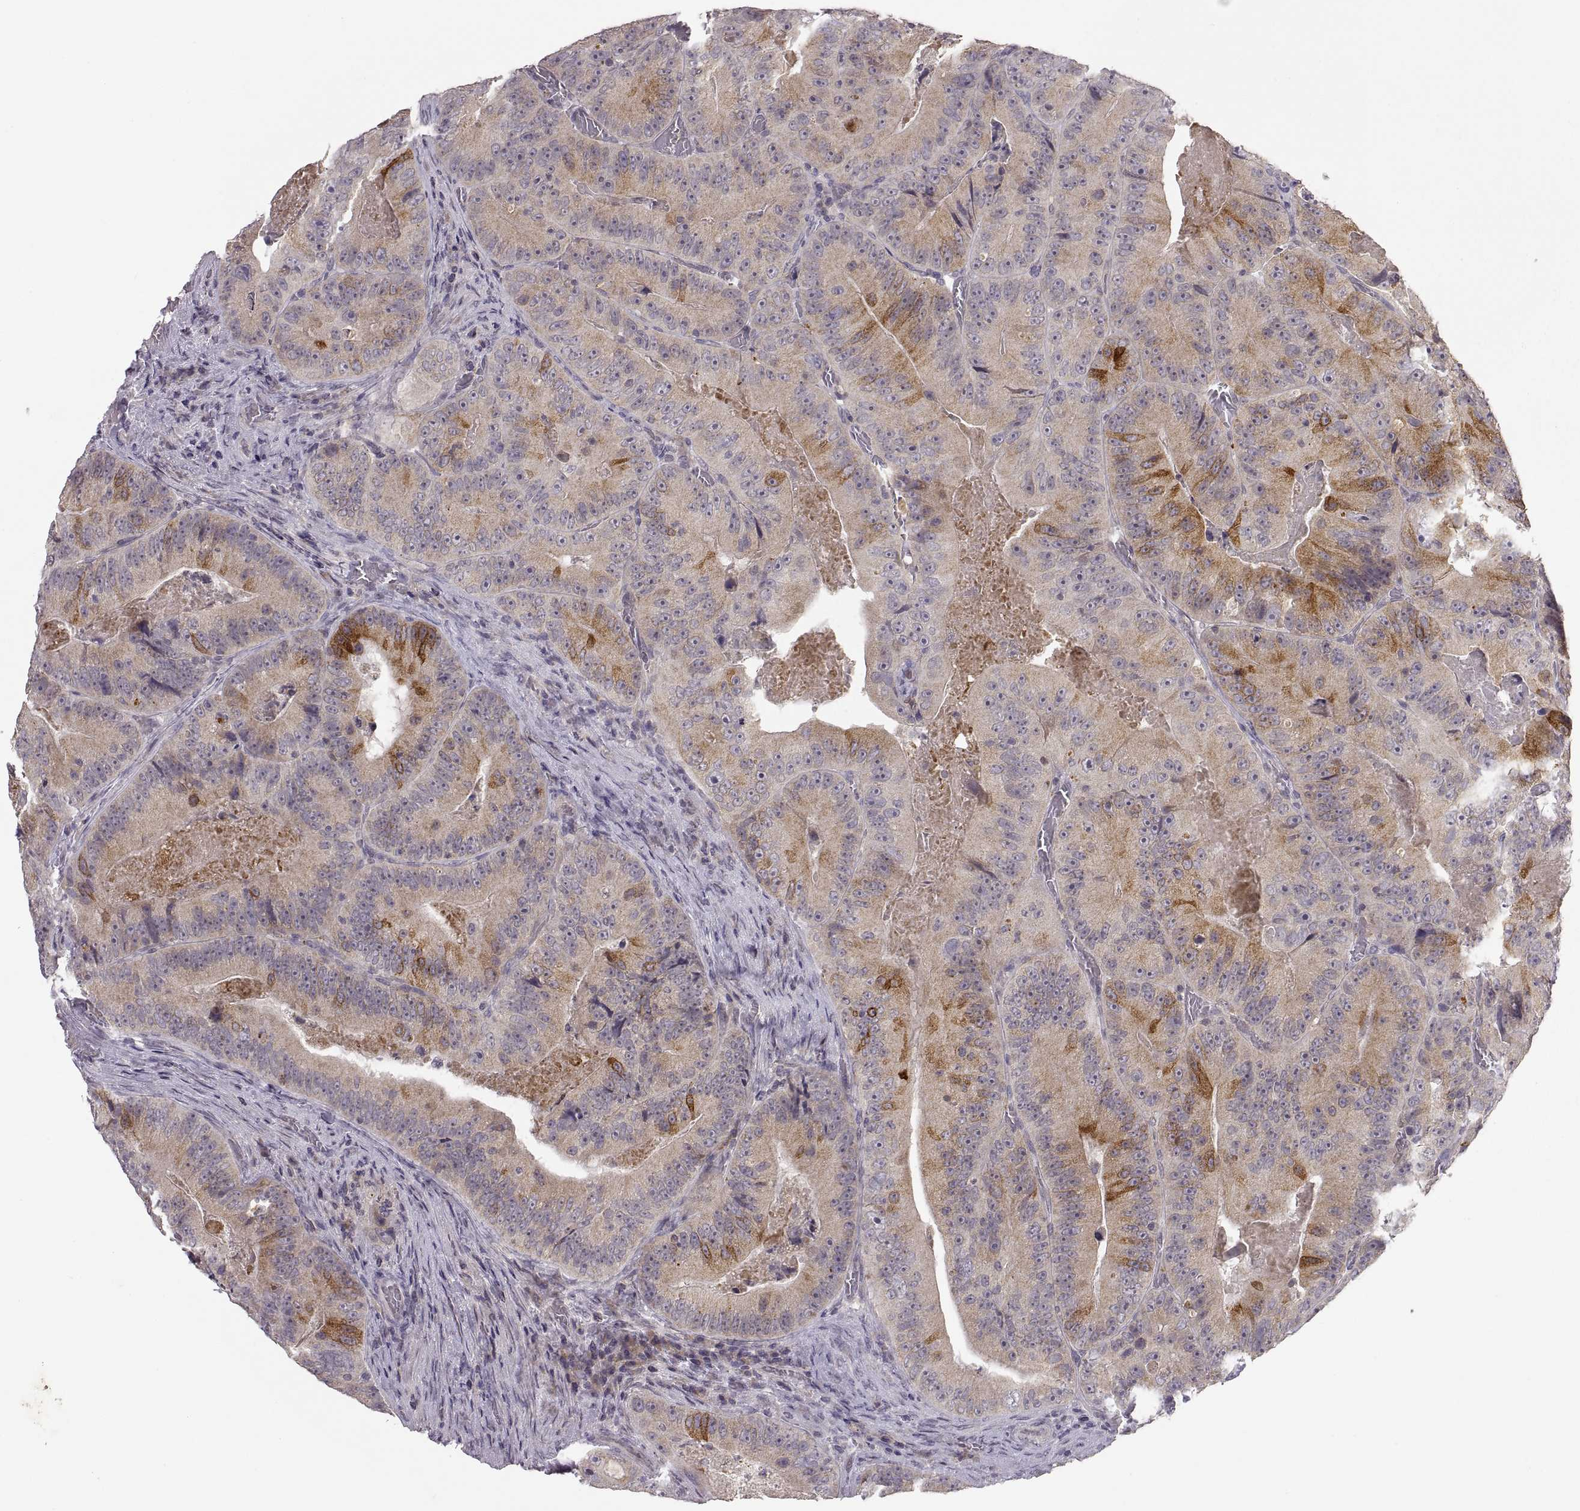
{"staining": {"intensity": "strong", "quantity": "<25%", "location": "cytoplasmic/membranous"}, "tissue": "colorectal cancer", "cell_type": "Tumor cells", "image_type": "cancer", "snomed": [{"axis": "morphology", "description": "Adenocarcinoma, NOS"}, {"axis": "topography", "description": "Colon"}], "caption": "The image demonstrates a brown stain indicating the presence of a protein in the cytoplasmic/membranous of tumor cells in colorectal cancer.", "gene": "HMGCR", "patient": {"sex": "female", "age": 86}}